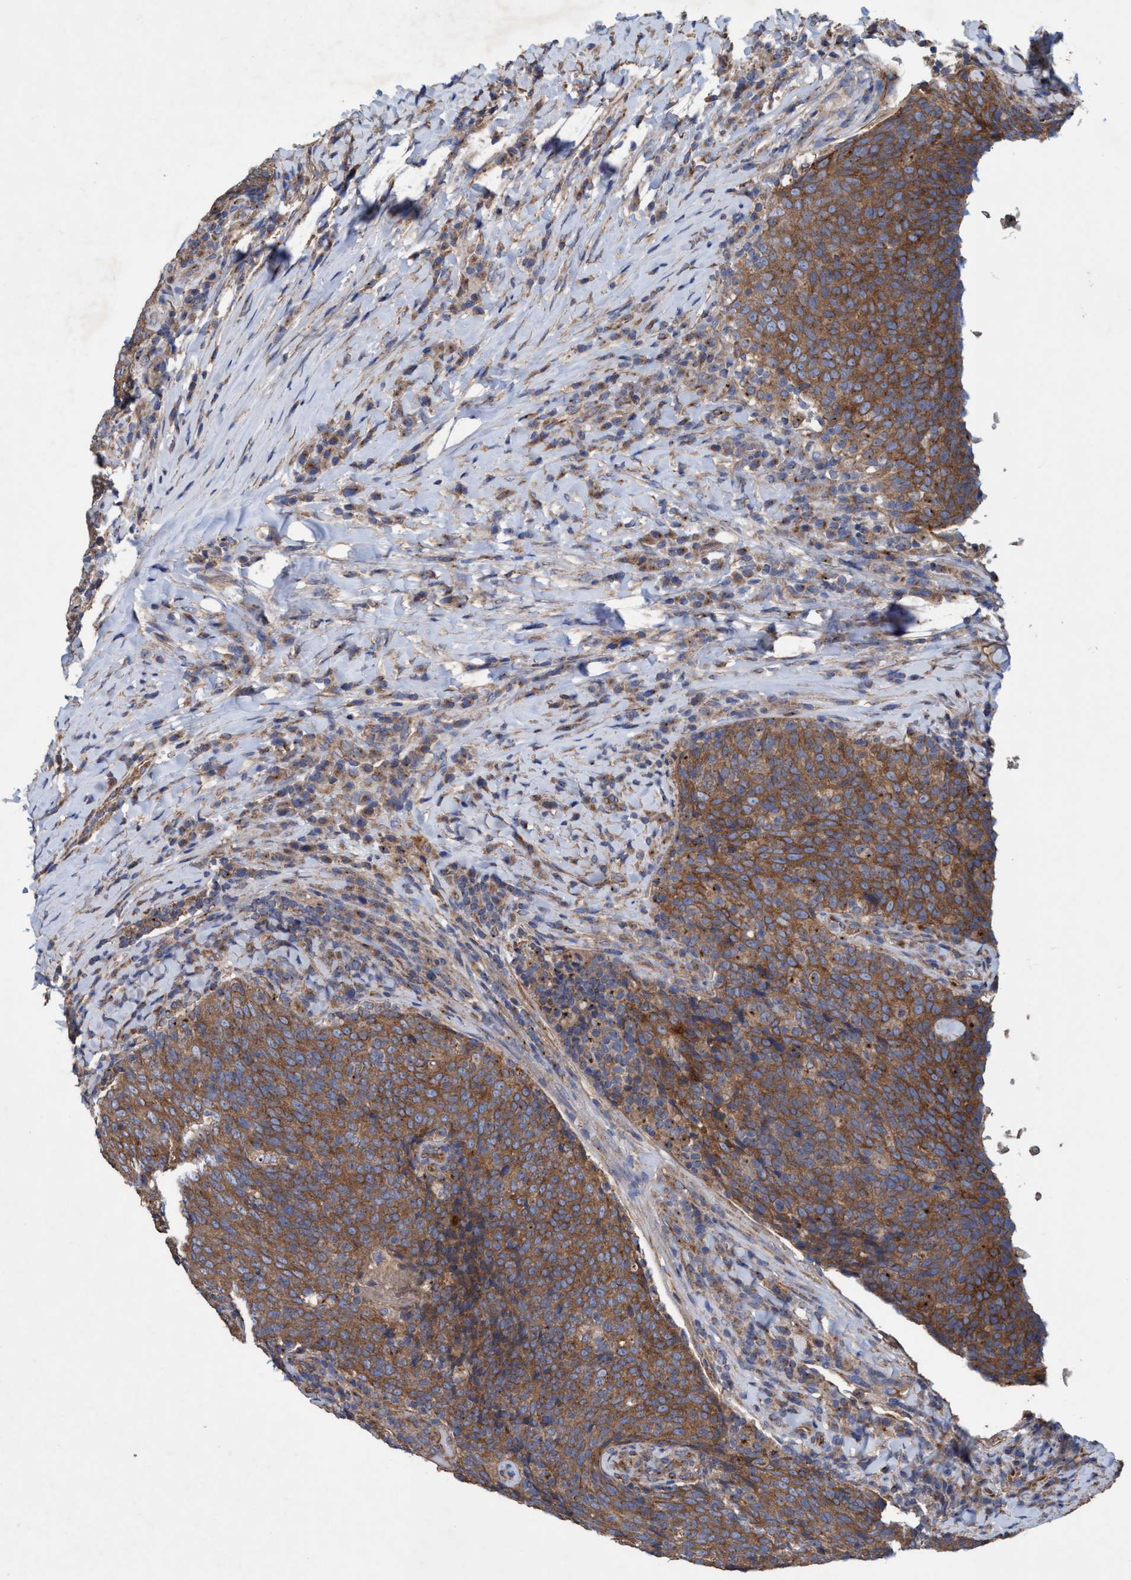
{"staining": {"intensity": "moderate", "quantity": ">75%", "location": "cytoplasmic/membranous"}, "tissue": "head and neck cancer", "cell_type": "Tumor cells", "image_type": "cancer", "snomed": [{"axis": "morphology", "description": "Squamous cell carcinoma, NOS"}, {"axis": "morphology", "description": "Squamous cell carcinoma, metastatic, NOS"}, {"axis": "topography", "description": "Lymph node"}, {"axis": "topography", "description": "Head-Neck"}], "caption": "IHC micrograph of human head and neck squamous cell carcinoma stained for a protein (brown), which exhibits medium levels of moderate cytoplasmic/membranous staining in approximately >75% of tumor cells.", "gene": "BICD2", "patient": {"sex": "male", "age": 62}}